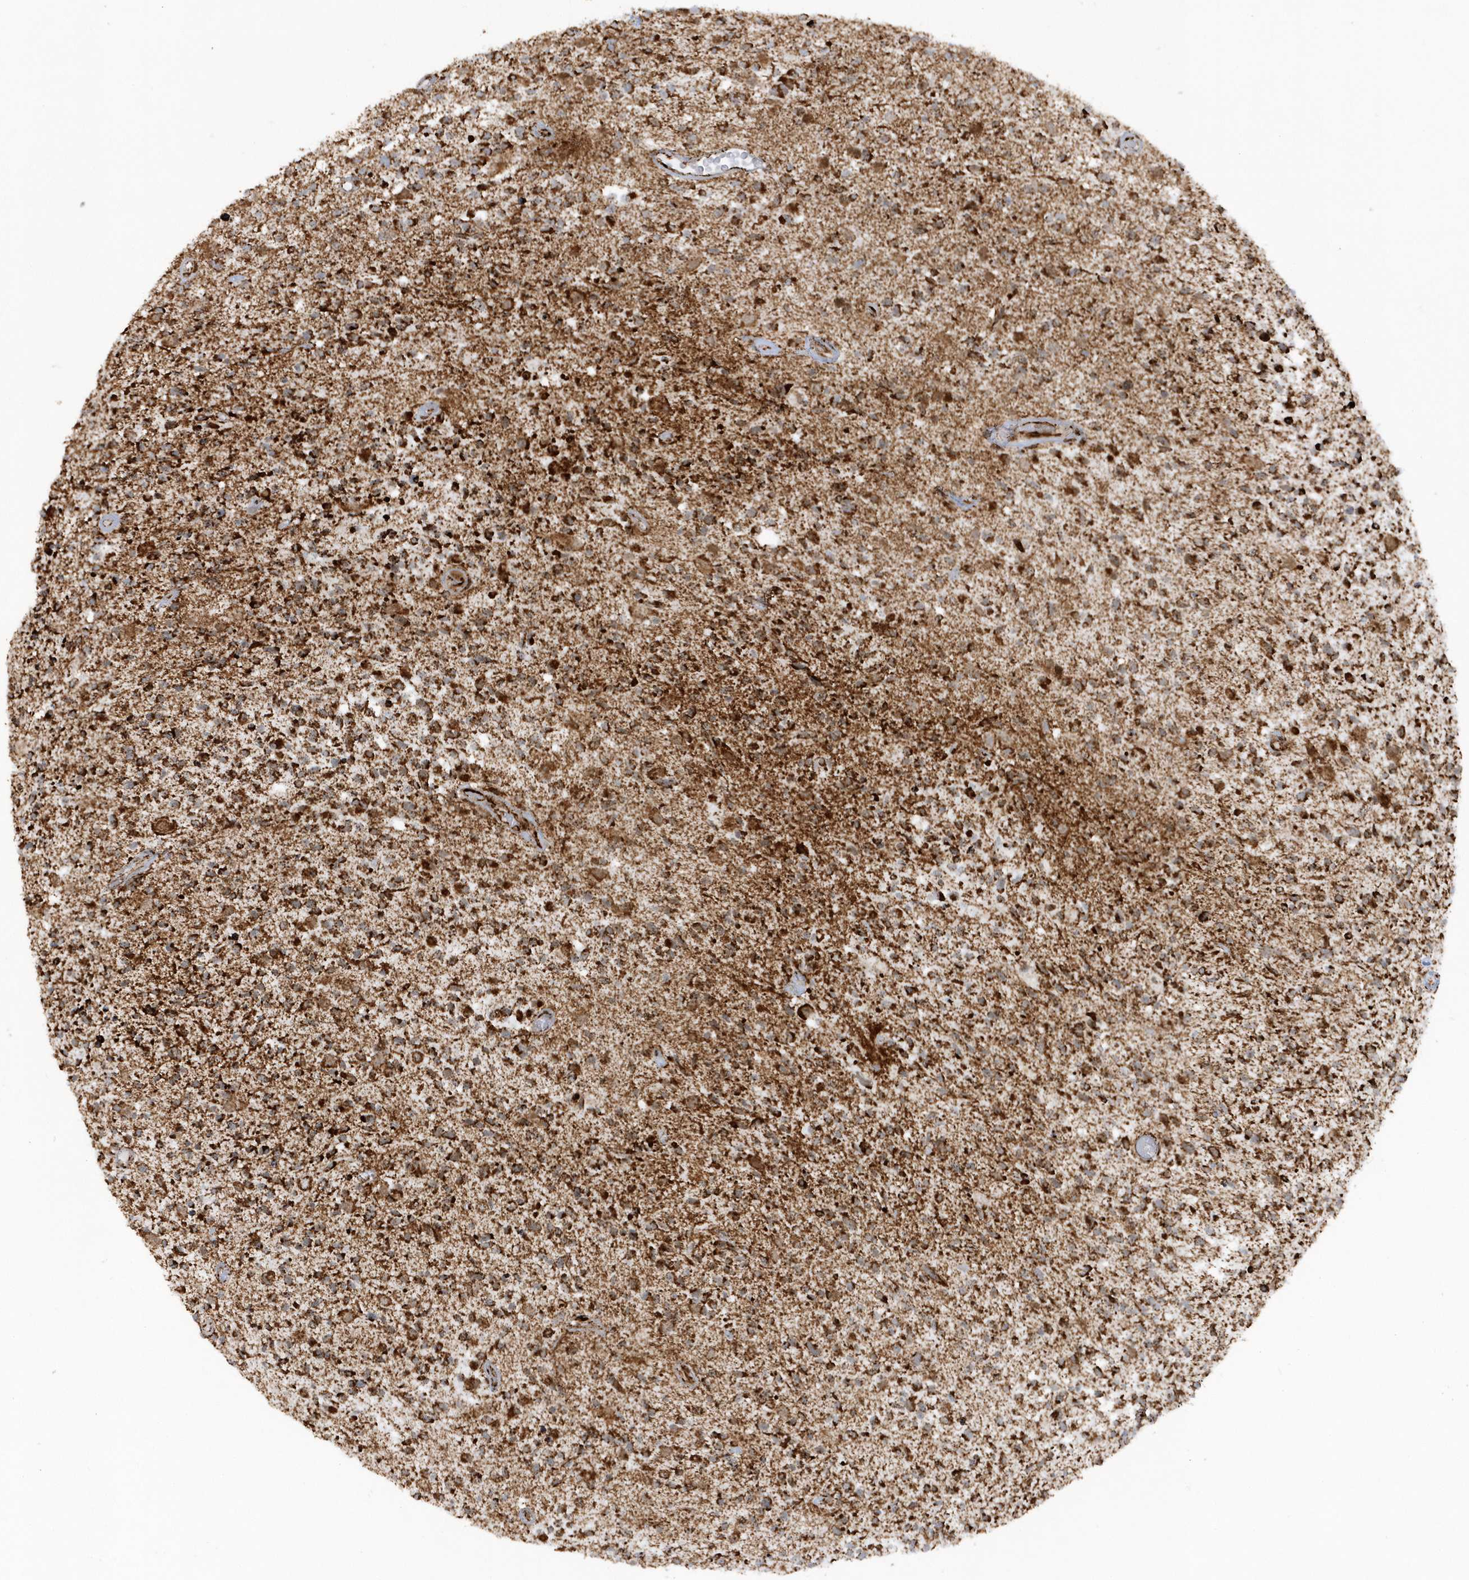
{"staining": {"intensity": "strong", "quantity": ">75%", "location": "cytoplasmic/membranous"}, "tissue": "glioma", "cell_type": "Tumor cells", "image_type": "cancer", "snomed": [{"axis": "morphology", "description": "Glioma, malignant, High grade"}, {"axis": "morphology", "description": "Glioblastoma, NOS"}, {"axis": "topography", "description": "Brain"}], "caption": "Immunohistochemical staining of glioblastoma demonstrates high levels of strong cytoplasmic/membranous positivity in about >75% of tumor cells. (Brightfield microscopy of DAB IHC at high magnification).", "gene": "CRY2", "patient": {"sex": "male", "age": 60}}